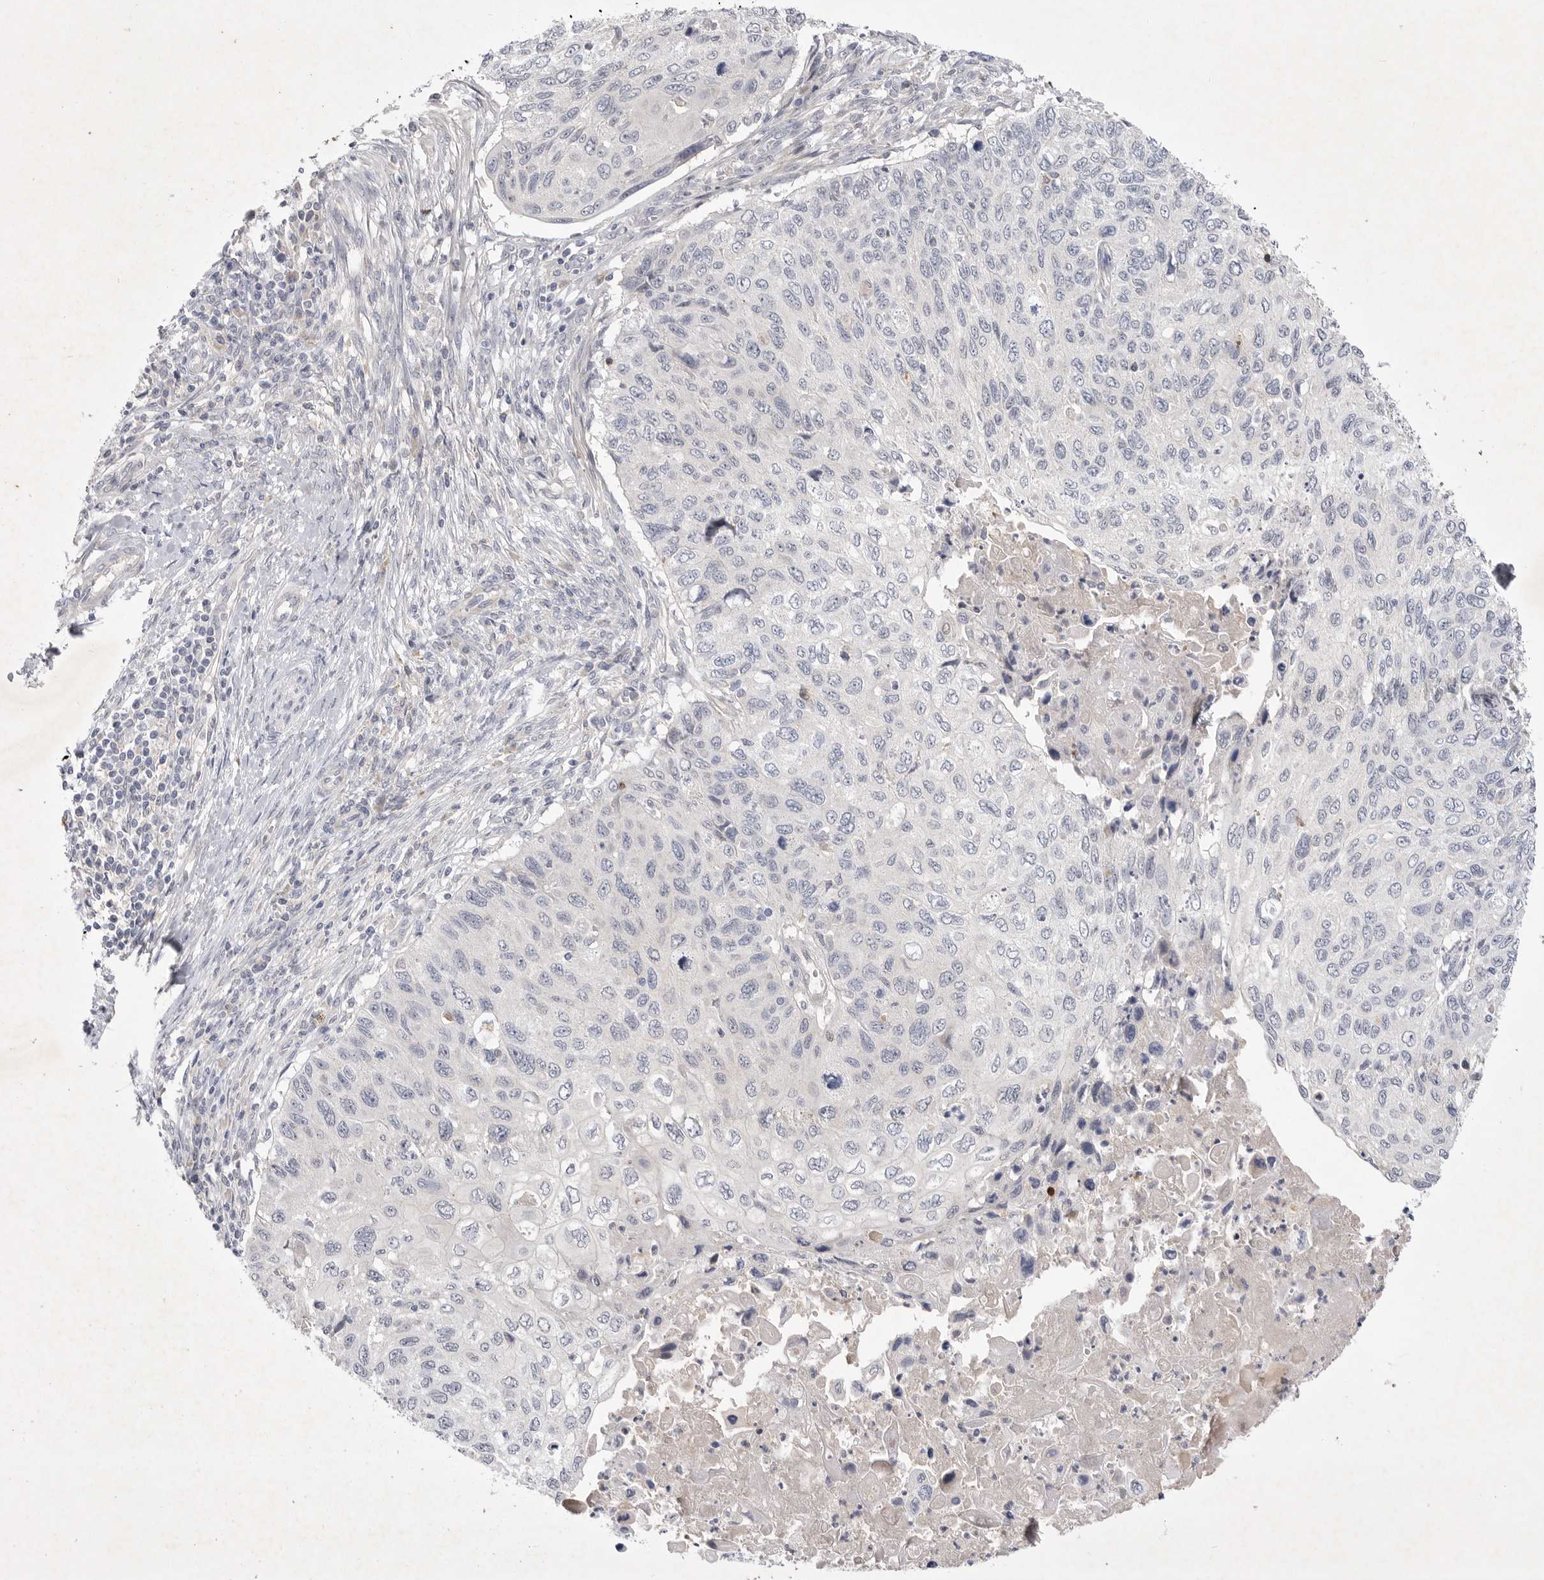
{"staining": {"intensity": "negative", "quantity": "none", "location": "none"}, "tissue": "cervical cancer", "cell_type": "Tumor cells", "image_type": "cancer", "snomed": [{"axis": "morphology", "description": "Squamous cell carcinoma, NOS"}, {"axis": "topography", "description": "Cervix"}], "caption": "Protein analysis of cervical squamous cell carcinoma displays no significant positivity in tumor cells. Brightfield microscopy of immunohistochemistry (IHC) stained with DAB (3,3'-diaminobenzidine) (brown) and hematoxylin (blue), captured at high magnification.", "gene": "ITGAD", "patient": {"sex": "female", "age": 70}}